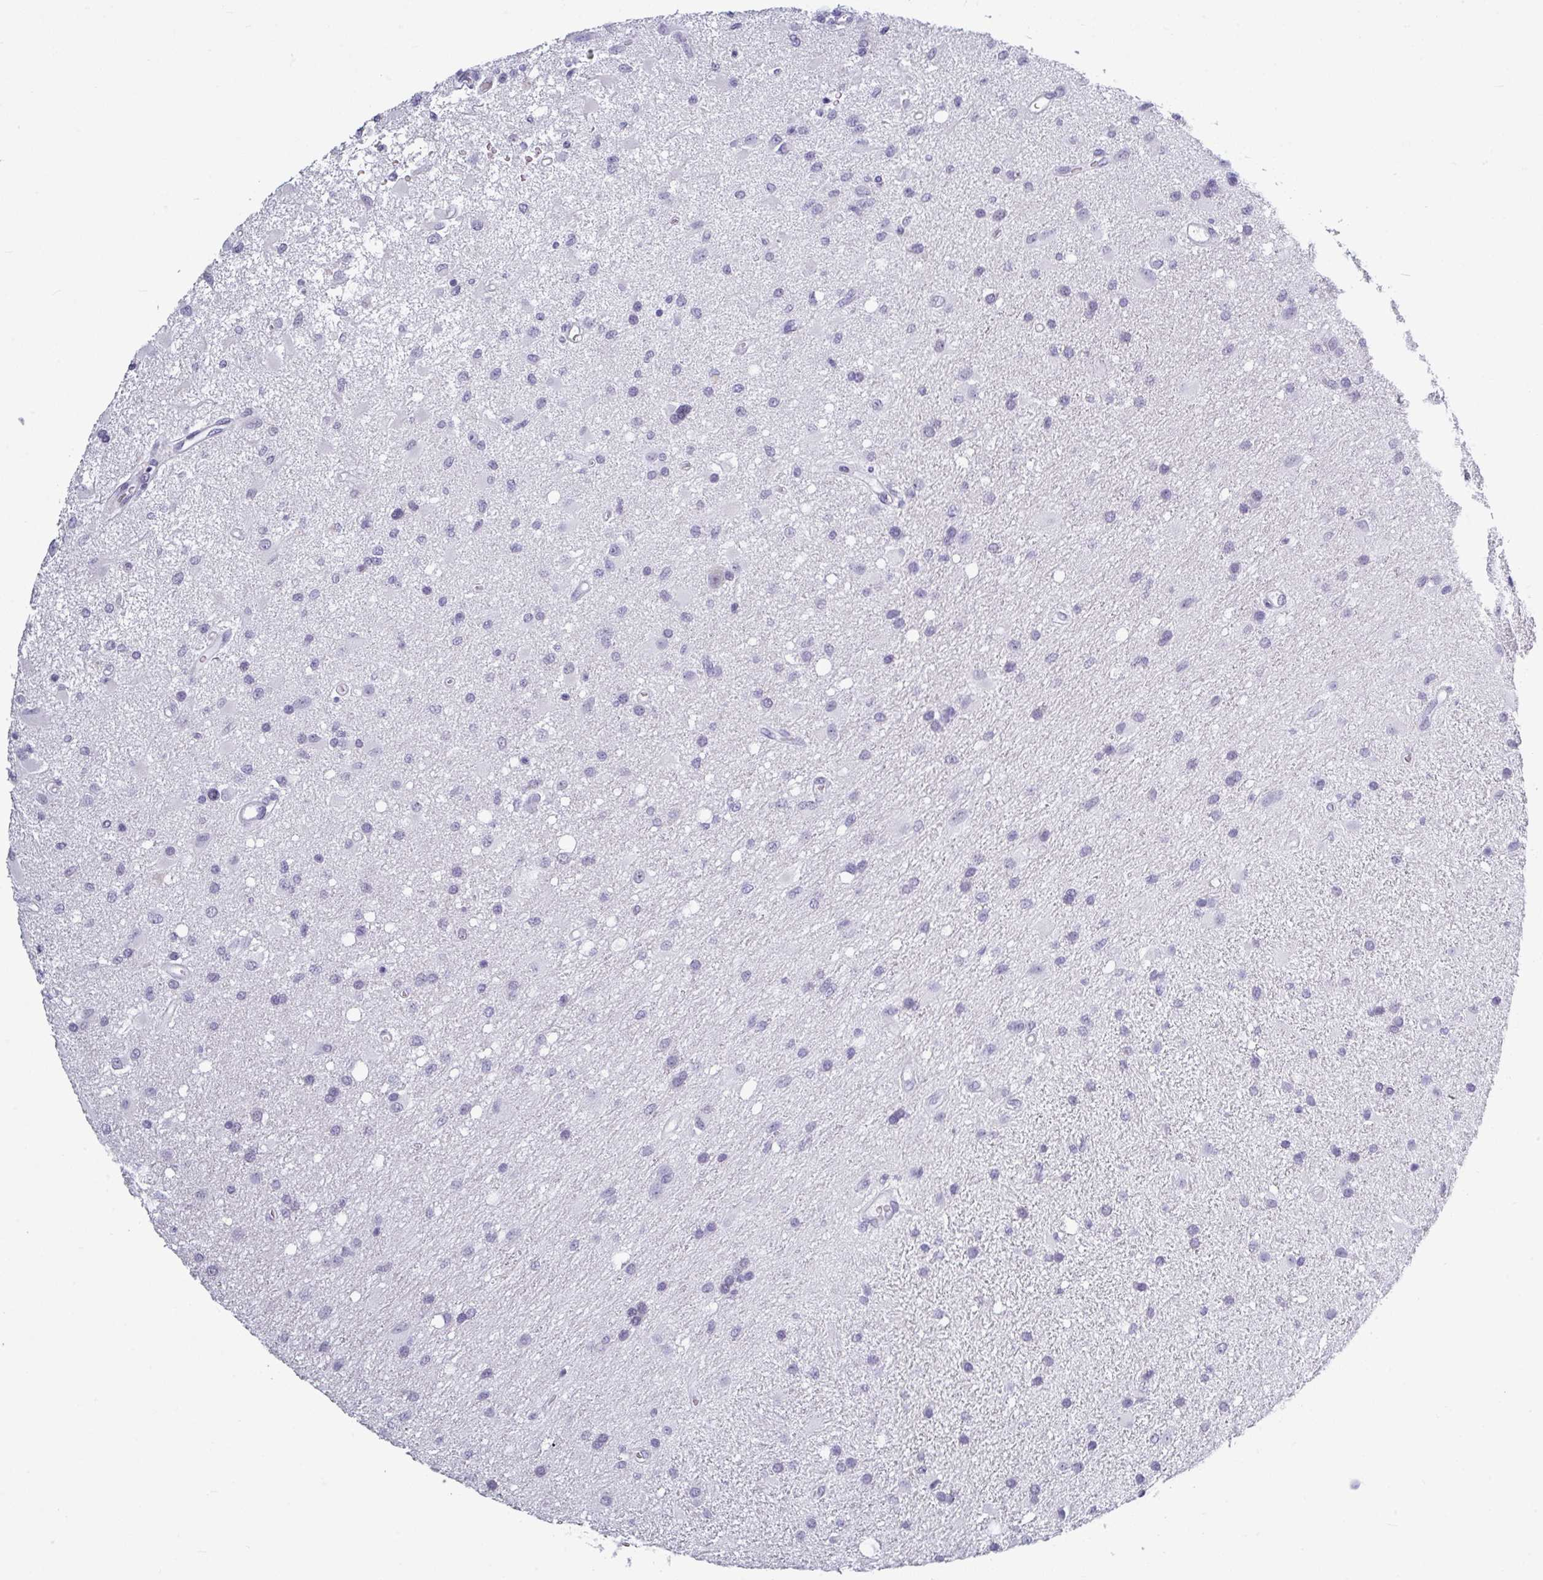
{"staining": {"intensity": "negative", "quantity": "none", "location": "none"}, "tissue": "glioma", "cell_type": "Tumor cells", "image_type": "cancer", "snomed": [{"axis": "morphology", "description": "Glioma, malignant, High grade"}, {"axis": "topography", "description": "Brain"}], "caption": "High power microscopy image of an immunohistochemistry (IHC) histopathology image of malignant glioma (high-grade), revealing no significant staining in tumor cells.", "gene": "SRGAP1", "patient": {"sex": "male", "age": 67}}